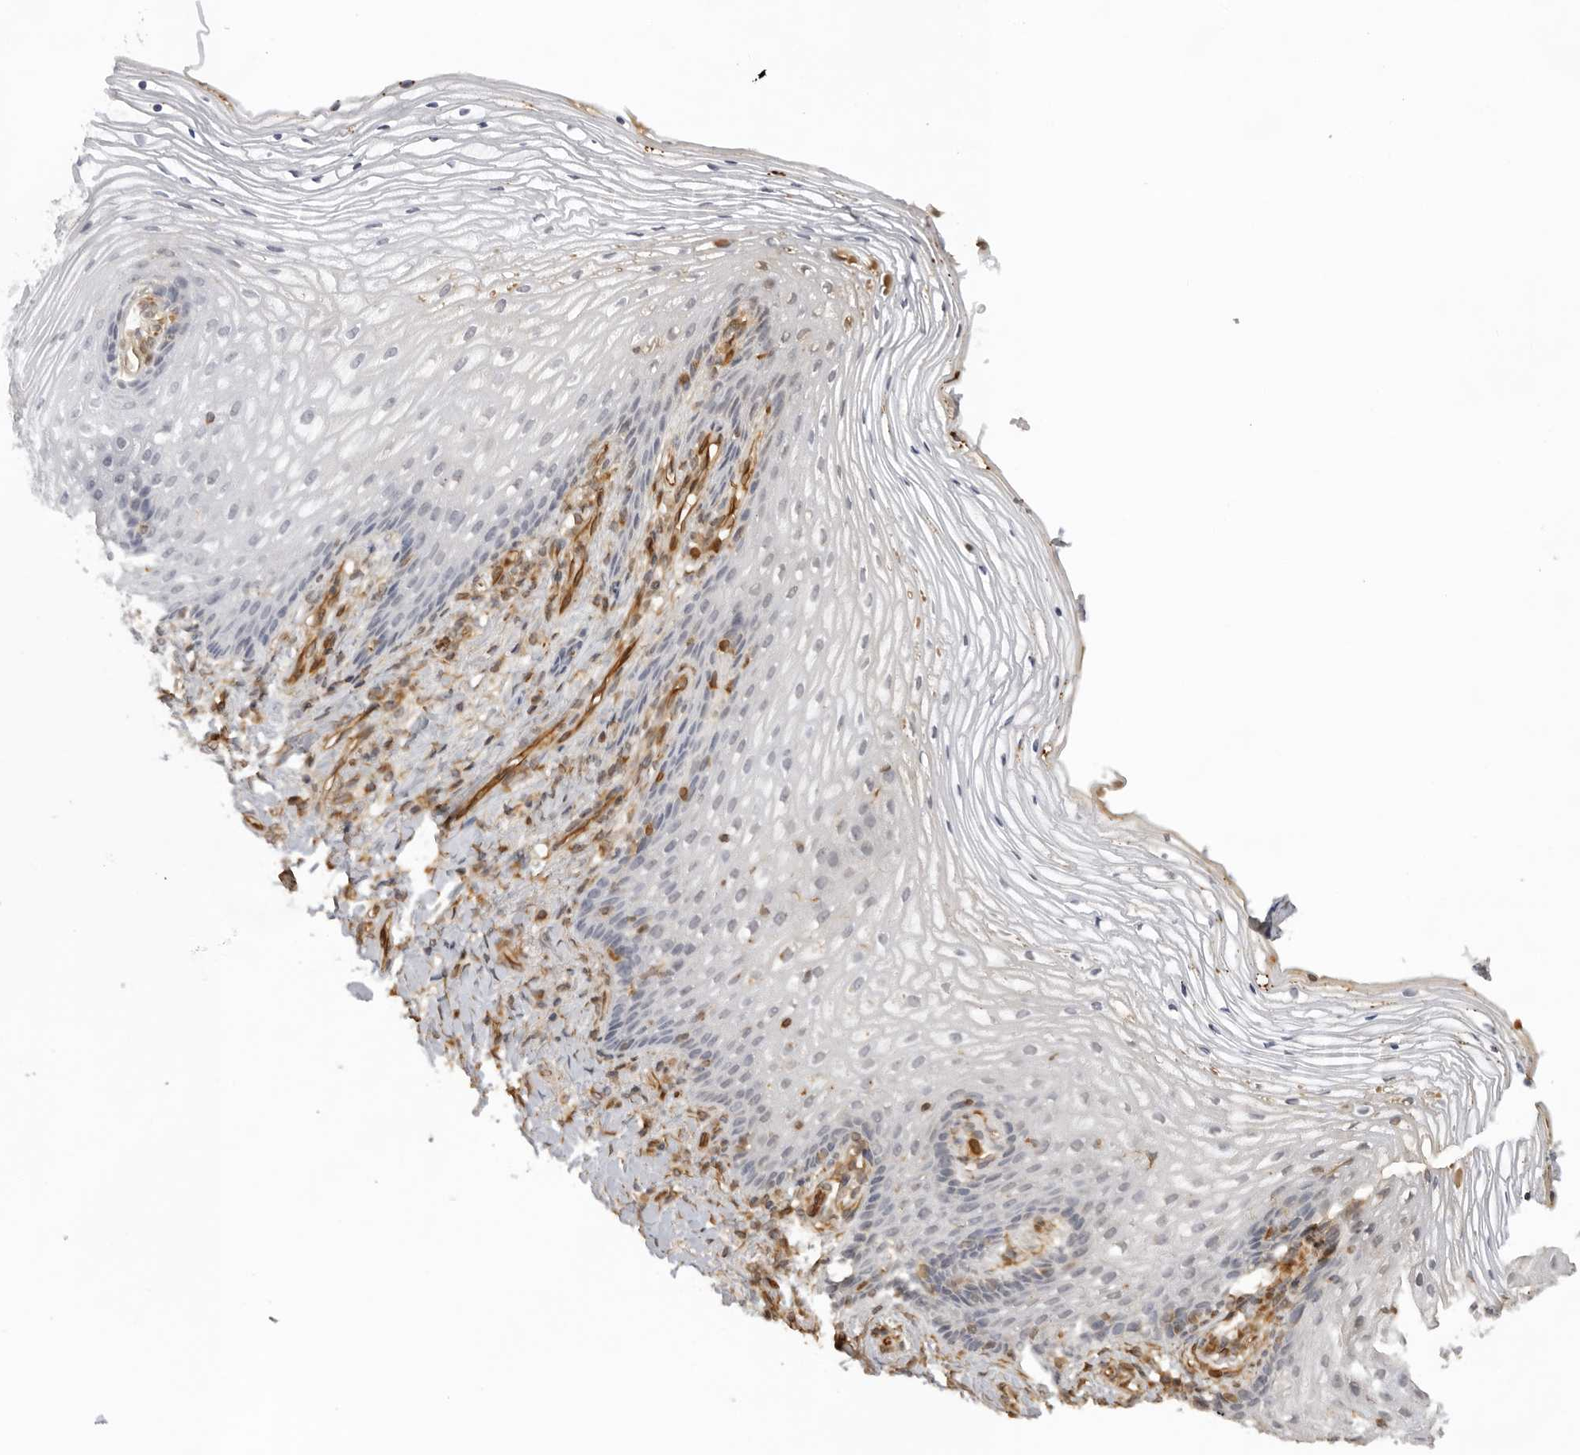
{"staining": {"intensity": "negative", "quantity": "none", "location": "none"}, "tissue": "vagina", "cell_type": "Squamous epithelial cells", "image_type": "normal", "snomed": [{"axis": "morphology", "description": "Normal tissue, NOS"}, {"axis": "topography", "description": "Vagina"}], "caption": "Immunohistochemistry (IHC) image of benign human vagina stained for a protein (brown), which reveals no staining in squamous epithelial cells.", "gene": "DYNLT5", "patient": {"sex": "female", "age": 60}}